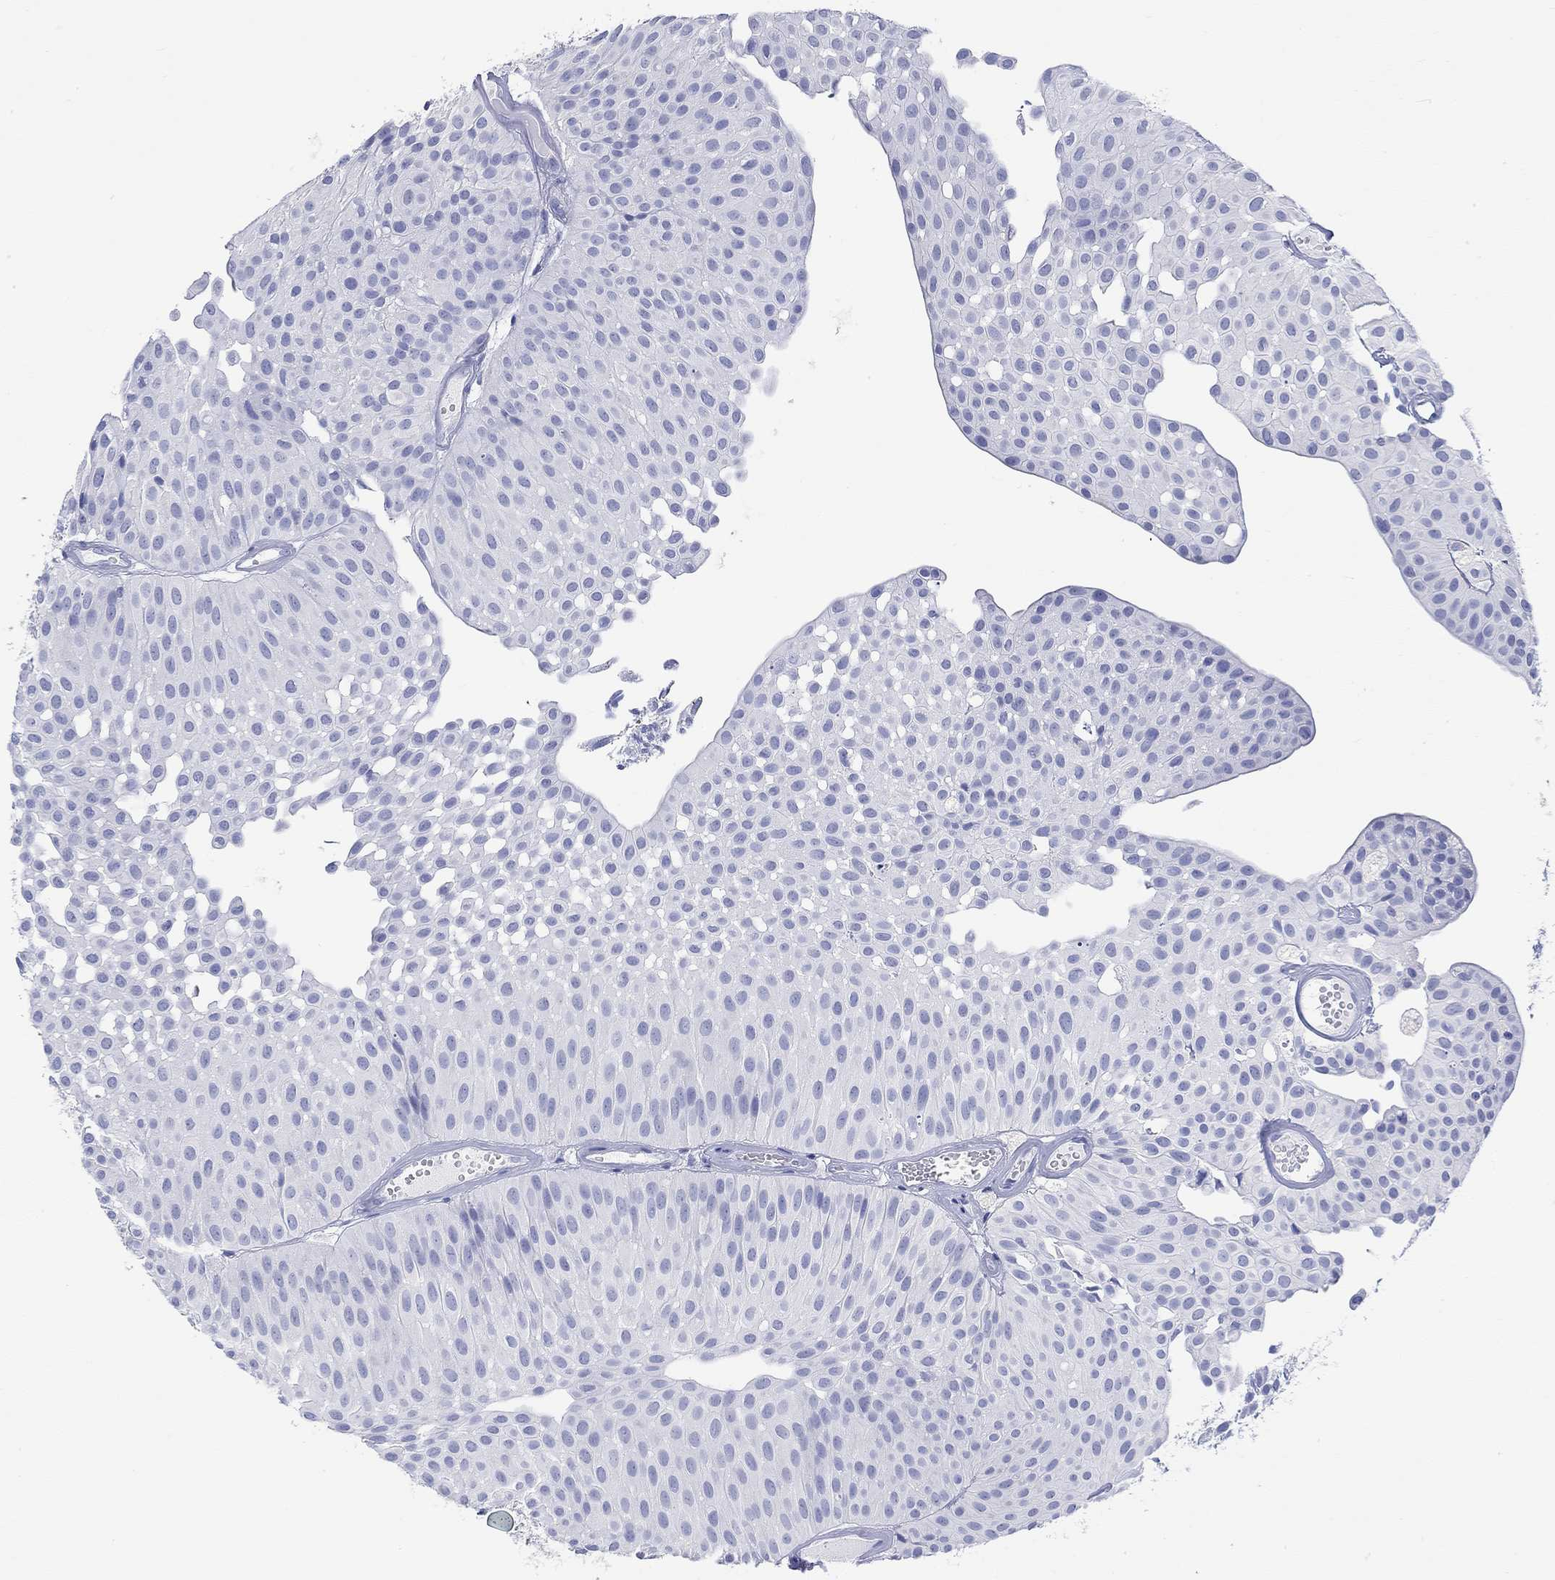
{"staining": {"intensity": "negative", "quantity": "none", "location": "none"}, "tissue": "urothelial cancer", "cell_type": "Tumor cells", "image_type": "cancer", "snomed": [{"axis": "morphology", "description": "Urothelial carcinoma, Low grade"}, {"axis": "topography", "description": "Urinary bladder"}], "caption": "This is an immunohistochemistry (IHC) photomicrograph of low-grade urothelial carcinoma. There is no expression in tumor cells.", "gene": "MSI1", "patient": {"sex": "male", "age": 64}}